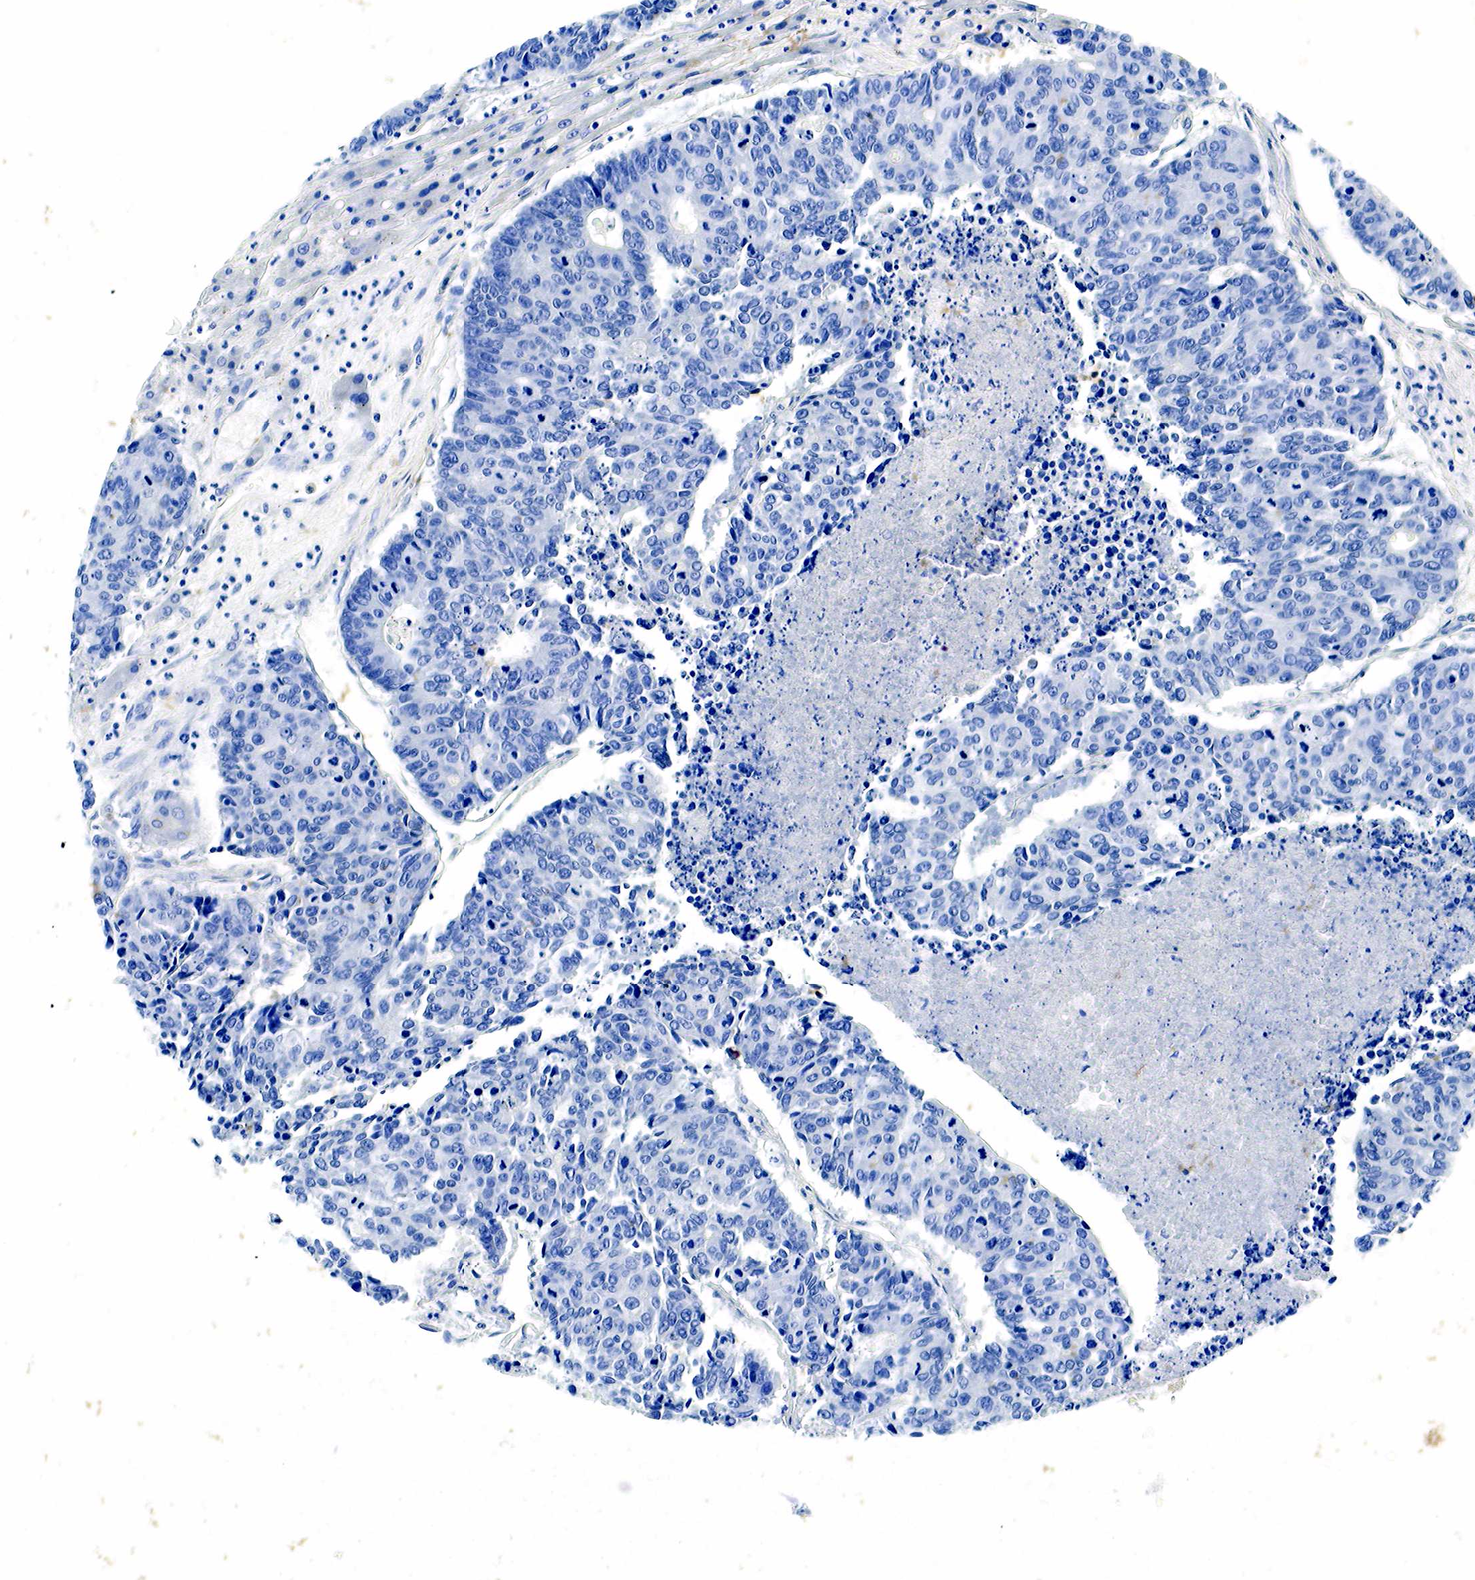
{"staining": {"intensity": "negative", "quantity": "none", "location": "none"}, "tissue": "liver cancer", "cell_type": "Tumor cells", "image_type": "cancer", "snomed": [{"axis": "morphology", "description": "Carcinoma, metastatic, NOS"}, {"axis": "topography", "description": "Liver"}], "caption": "This is an immunohistochemistry (IHC) histopathology image of metastatic carcinoma (liver). There is no expression in tumor cells.", "gene": "GCG", "patient": {"sex": "male", "age": 49}}